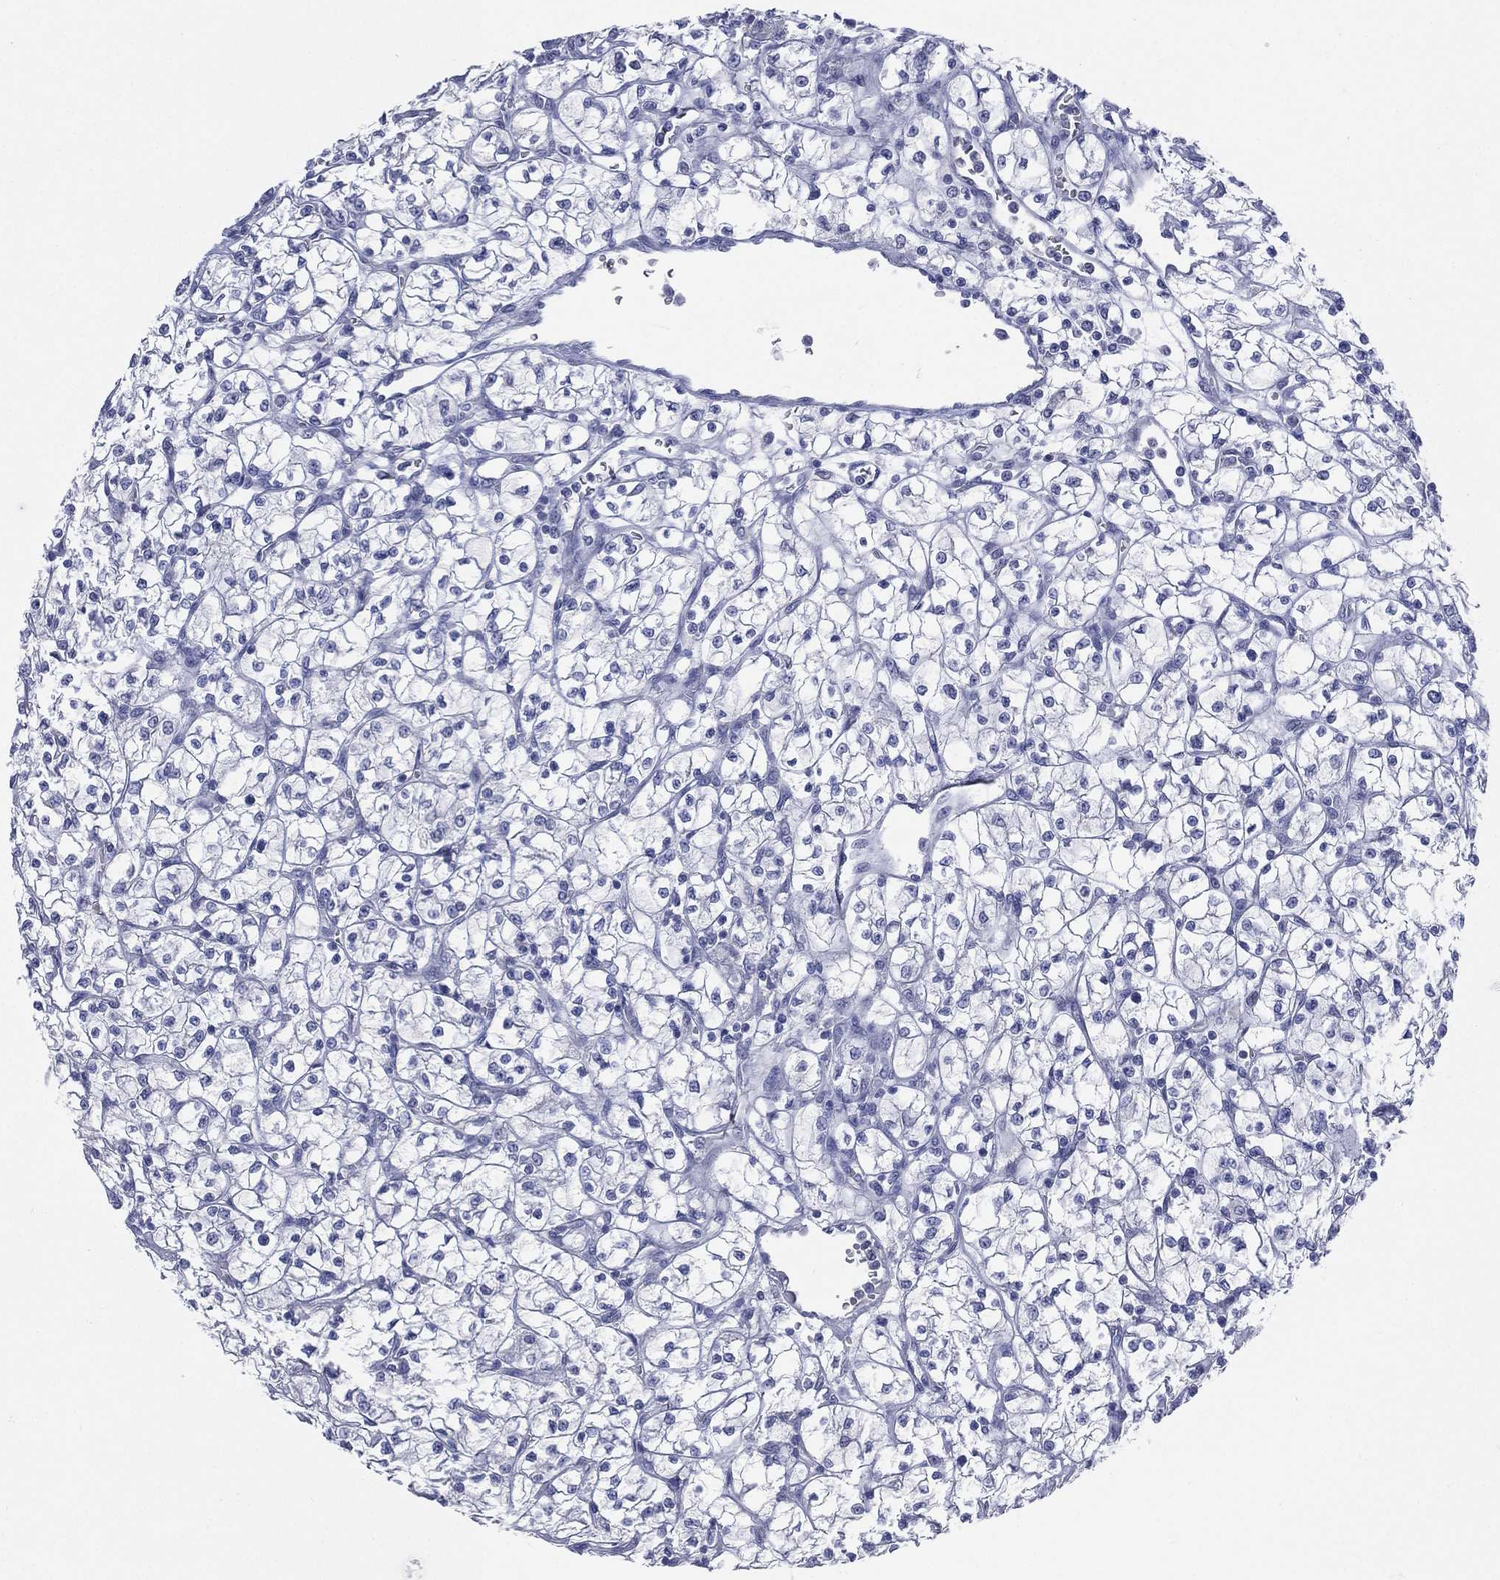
{"staining": {"intensity": "negative", "quantity": "none", "location": "none"}, "tissue": "renal cancer", "cell_type": "Tumor cells", "image_type": "cancer", "snomed": [{"axis": "morphology", "description": "Adenocarcinoma, NOS"}, {"axis": "topography", "description": "Kidney"}], "caption": "Renal cancer was stained to show a protein in brown. There is no significant expression in tumor cells. Nuclei are stained in blue.", "gene": "AKAP3", "patient": {"sex": "female", "age": 64}}